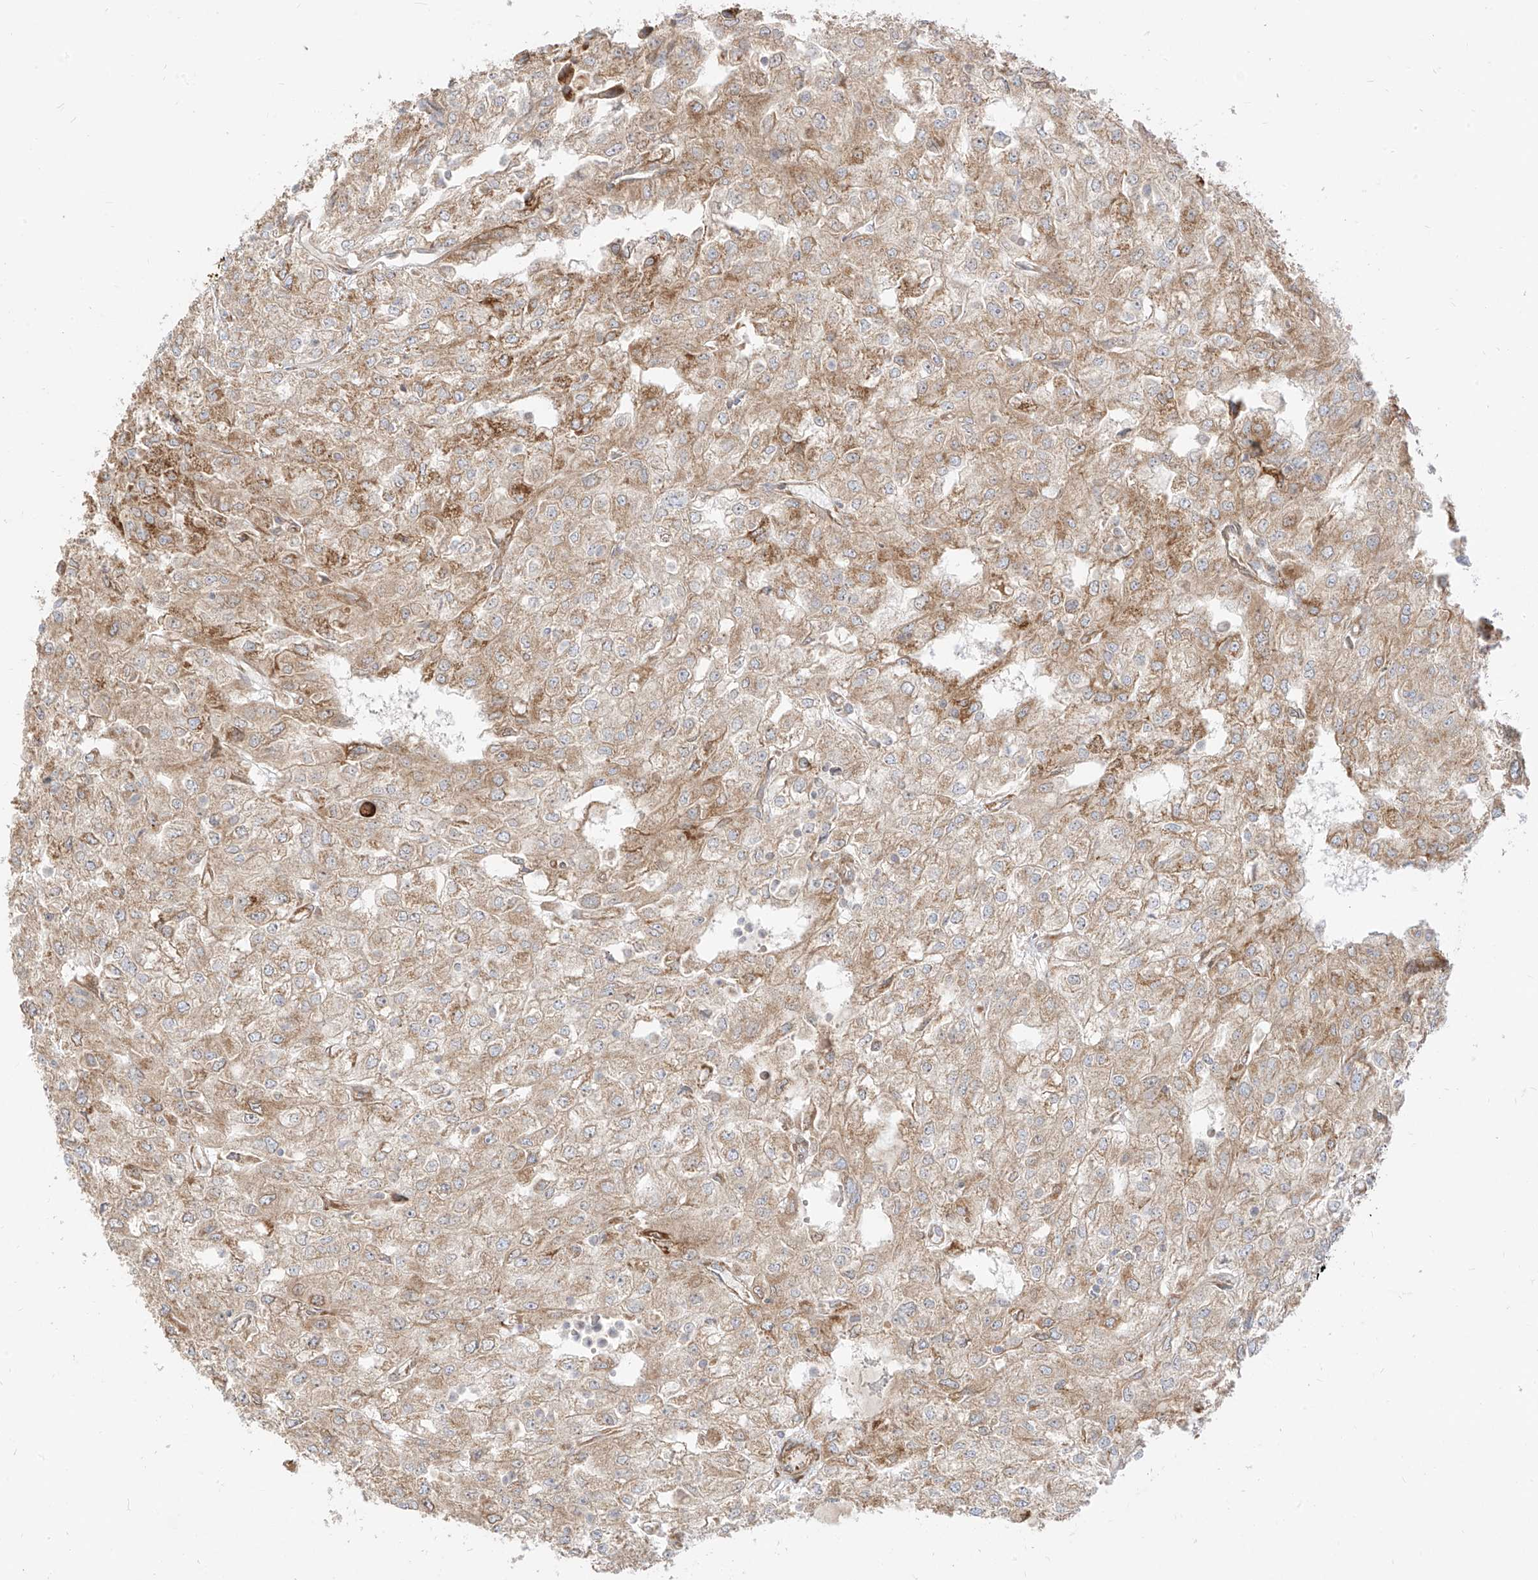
{"staining": {"intensity": "moderate", "quantity": "25%-75%", "location": "cytoplasmic/membranous"}, "tissue": "renal cancer", "cell_type": "Tumor cells", "image_type": "cancer", "snomed": [{"axis": "morphology", "description": "Adenocarcinoma, NOS"}, {"axis": "topography", "description": "Kidney"}], "caption": "Protein expression analysis of renal cancer (adenocarcinoma) shows moderate cytoplasmic/membranous positivity in approximately 25%-75% of tumor cells.", "gene": "PLCL1", "patient": {"sex": "female", "age": 54}}